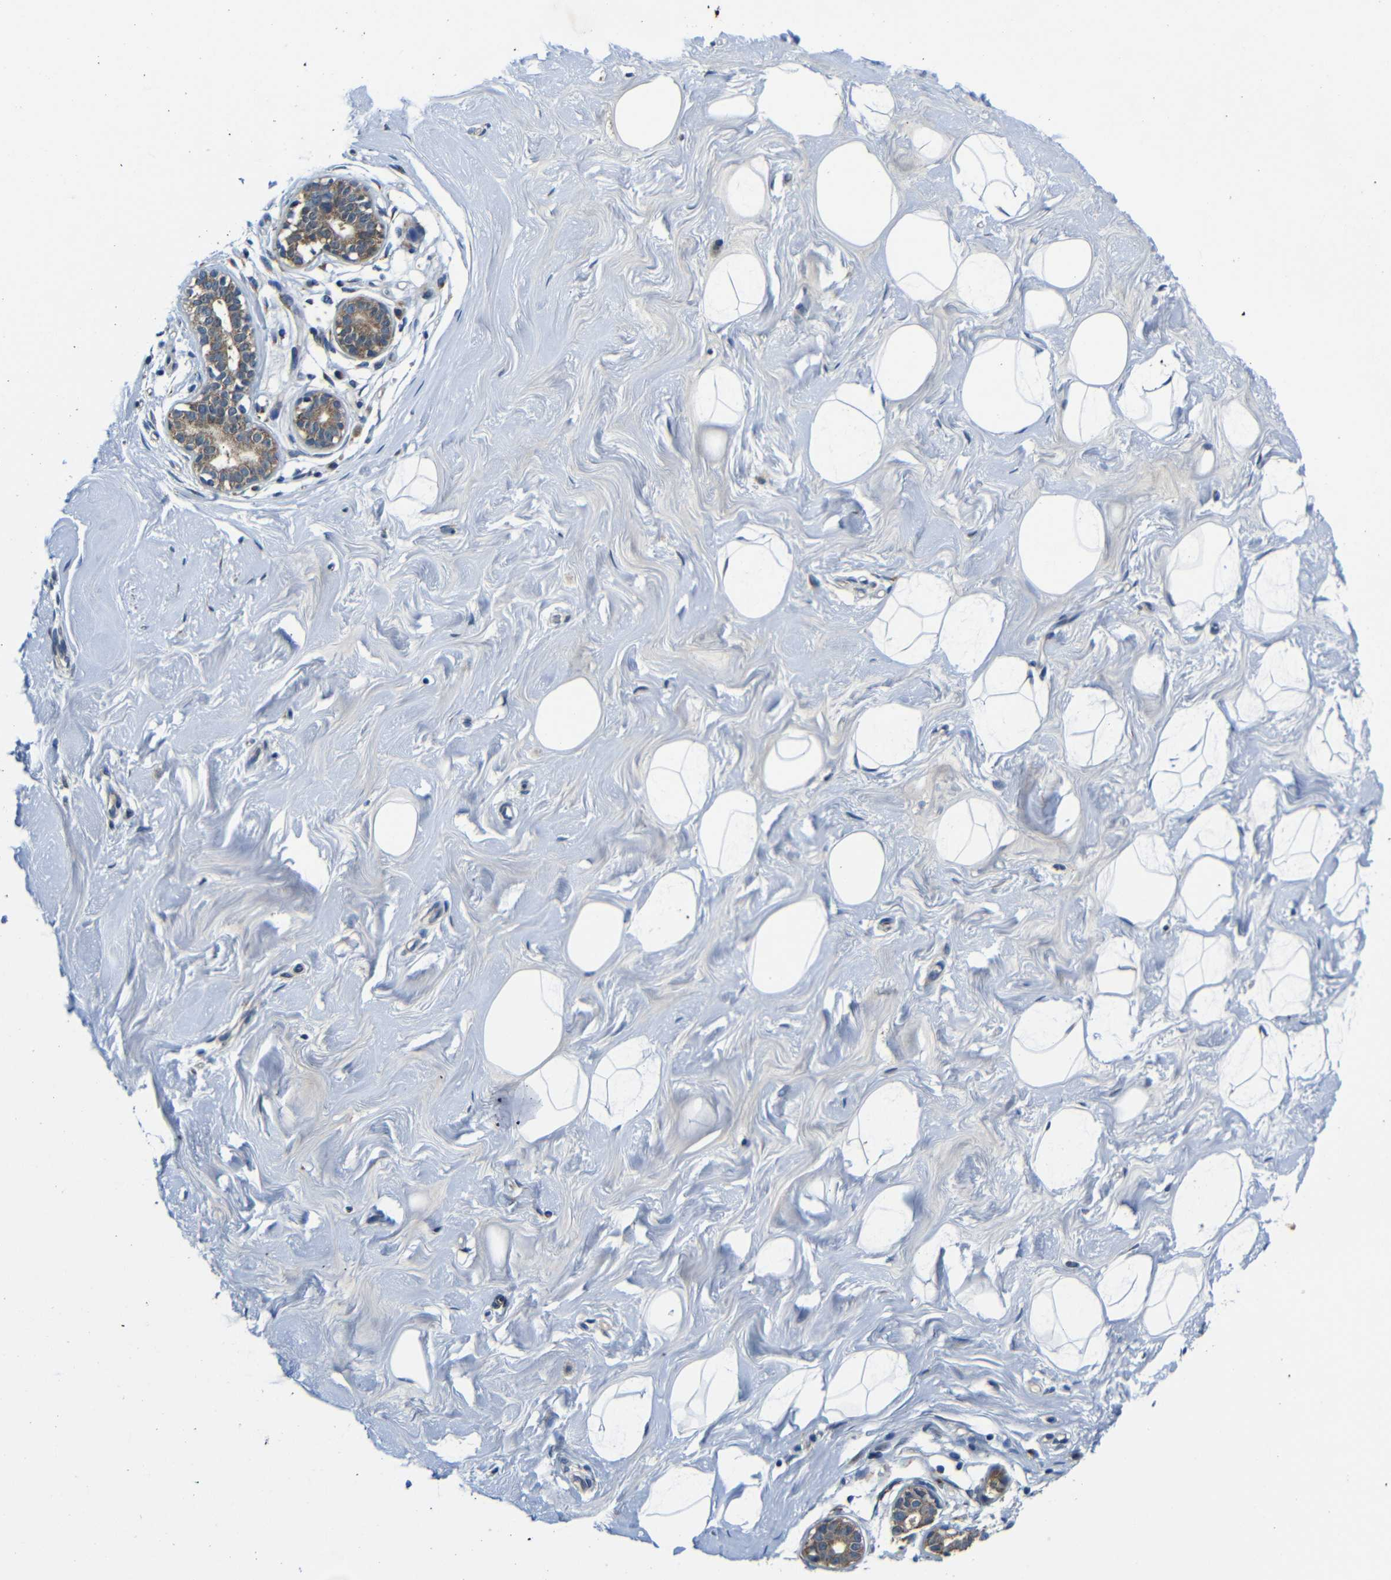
{"staining": {"intensity": "negative", "quantity": "none", "location": "none"}, "tissue": "breast", "cell_type": "Adipocytes", "image_type": "normal", "snomed": [{"axis": "morphology", "description": "Normal tissue, NOS"}, {"axis": "topography", "description": "Breast"}], "caption": "Benign breast was stained to show a protein in brown. There is no significant expression in adipocytes. (IHC, brightfield microscopy, high magnification).", "gene": "FKBP14", "patient": {"sex": "female", "age": 23}}